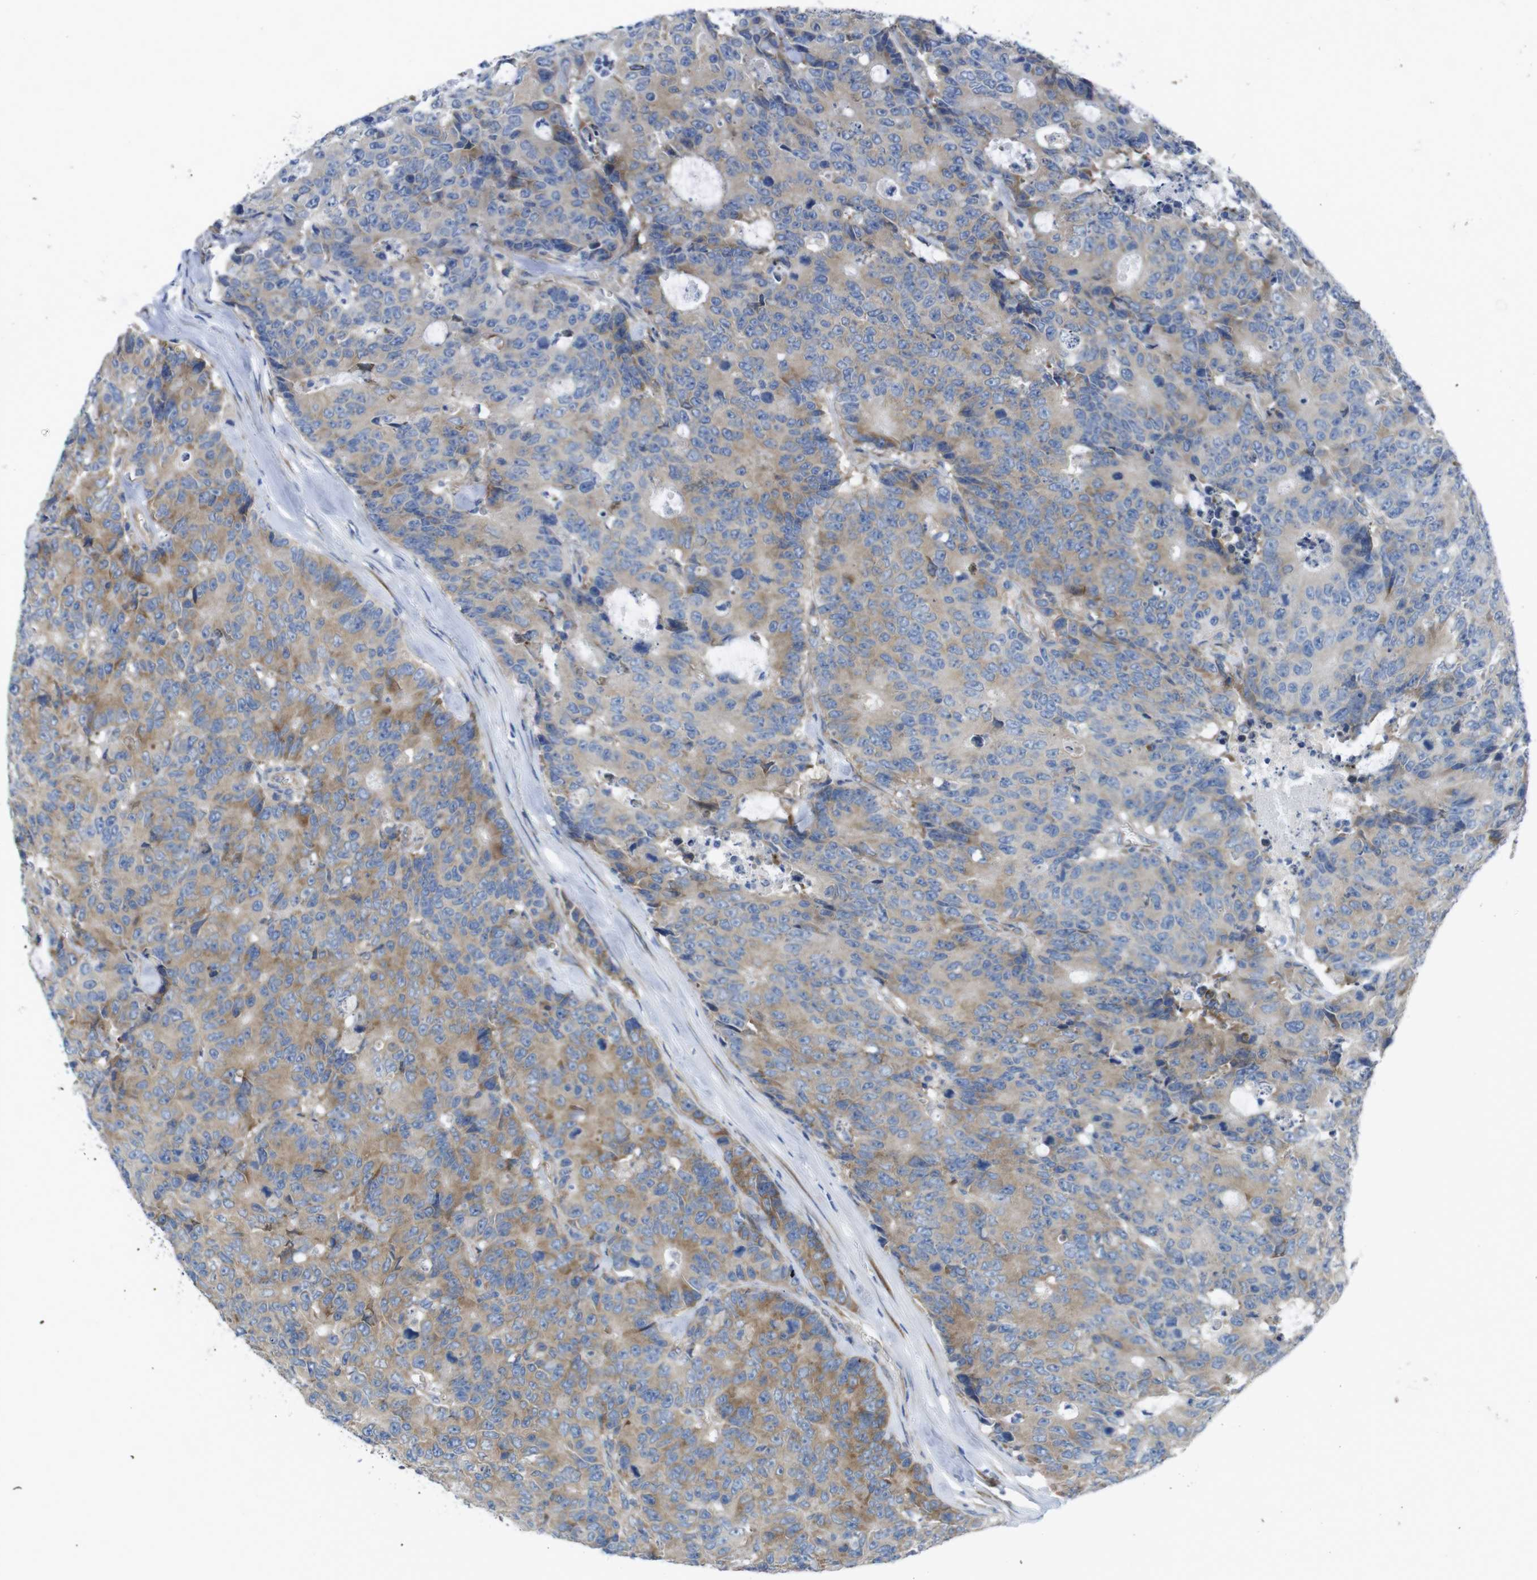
{"staining": {"intensity": "moderate", "quantity": ">75%", "location": "cytoplasmic/membranous"}, "tissue": "colorectal cancer", "cell_type": "Tumor cells", "image_type": "cancer", "snomed": [{"axis": "morphology", "description": "Adenocarcinoma, NOS"}, {"axis": "topography", "description": "Colon"}], "caption": "IHC of colorectal cancer shows medium levels of moderate cytoplasmic/membranous staining in about >75% of tumor cells.", "gene": "TMEM234", "patient": {"sex": "female", "age": 86}}